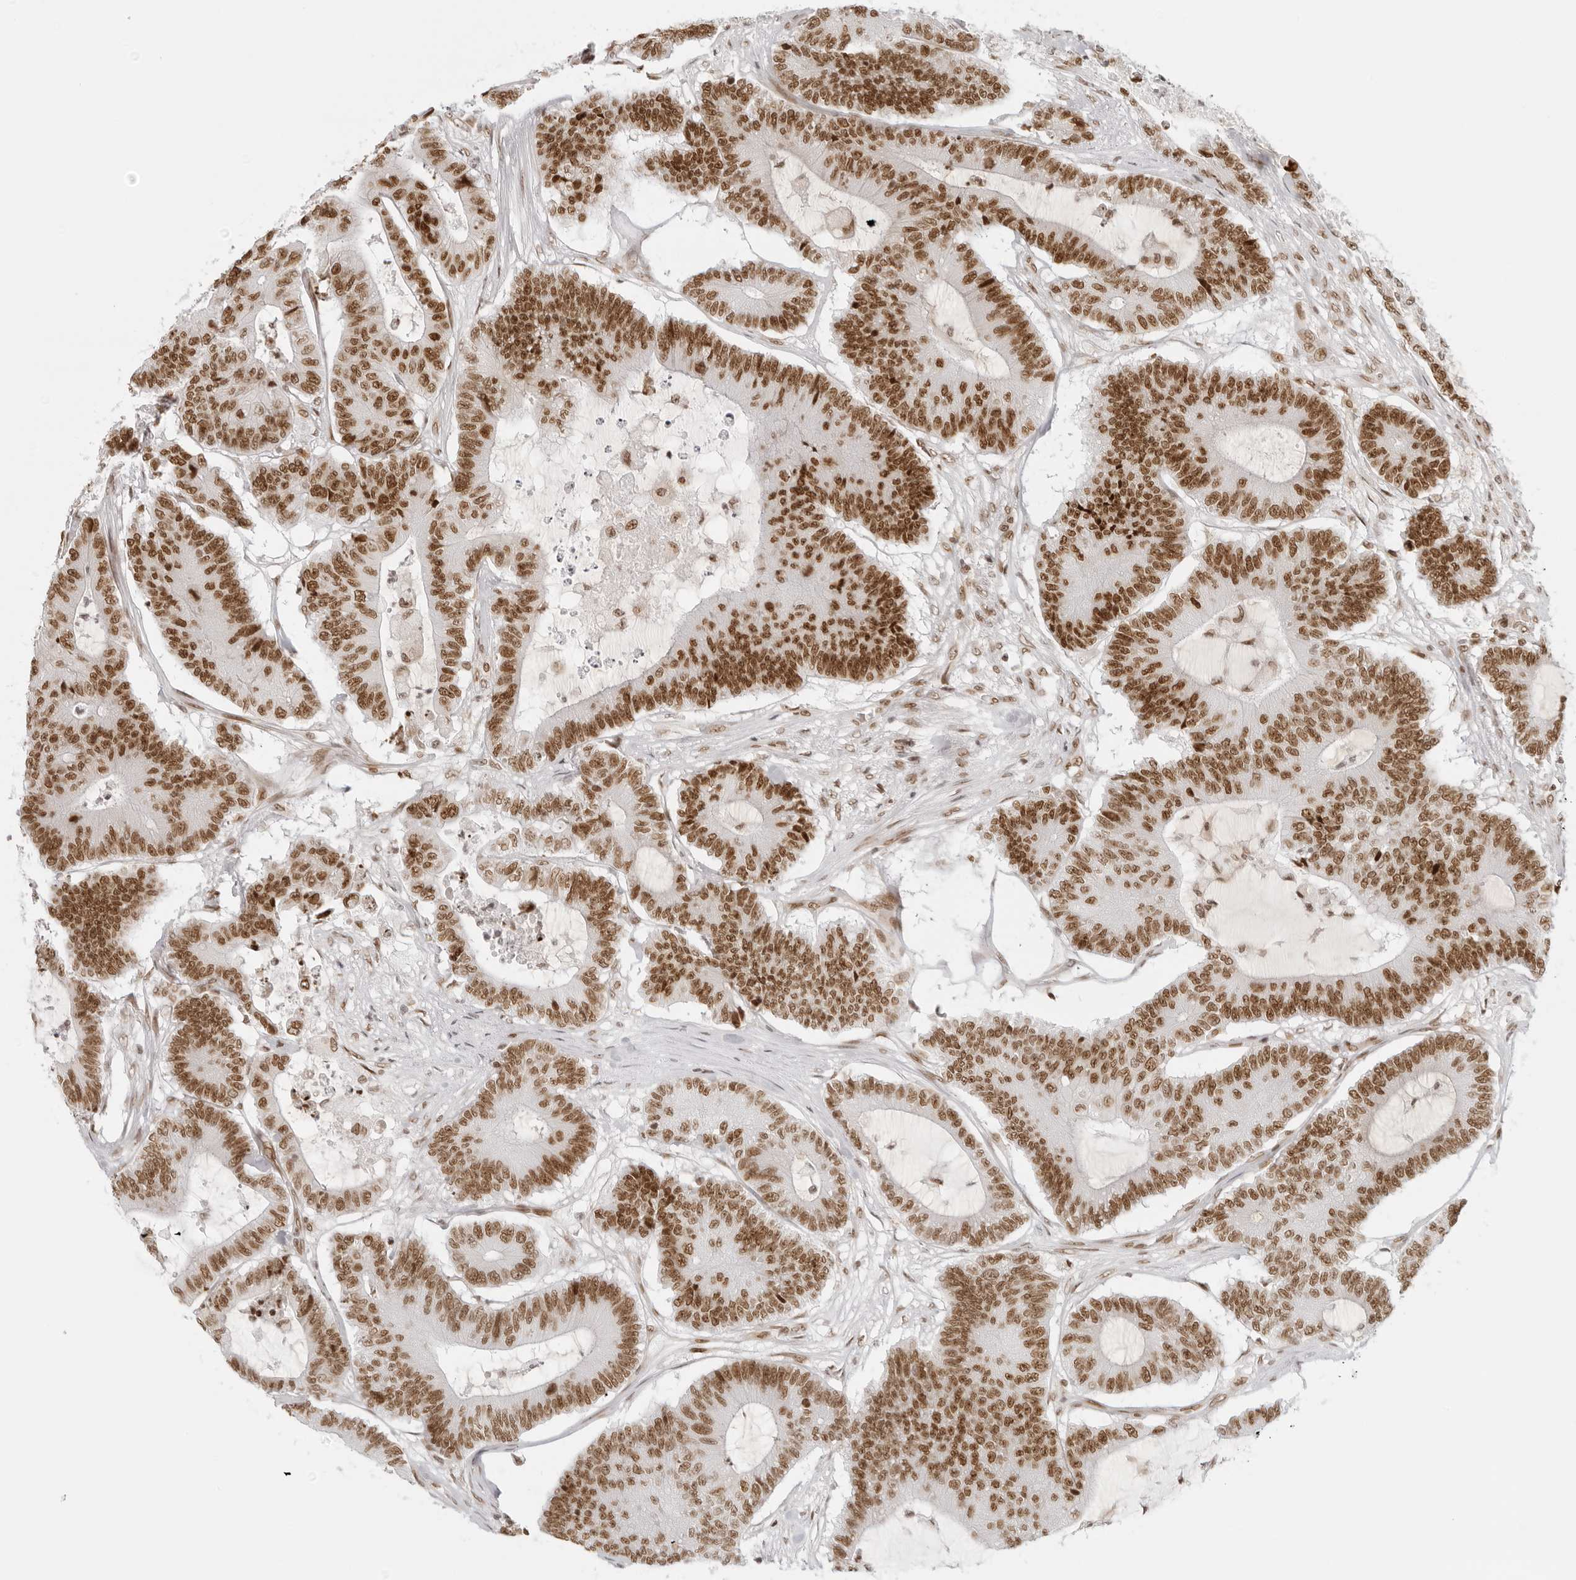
{"staining": {"intensity": "moderate", "quantity": ">75%", "location": "nuclear"}, "tissue": "colorectal cancer", "cell_type": "Tumor cells", "image_type": "cancer", "snomed": [{"axis": "morphology", "description": "Adenocarcinoma, NOS"}, {"axis": "topography", "description": "Colon"}], "caption": "This histopathology image displays colorectal cancer (adenocarcinoma) stained with immunohistochemistry to label a protein in brown. The nuclear of tumor cells show moderate positivity for the protein. Nuclei are counter-stained blue.", "gene": "RCC1", "patient": {"sex": "female", "age": 84}}